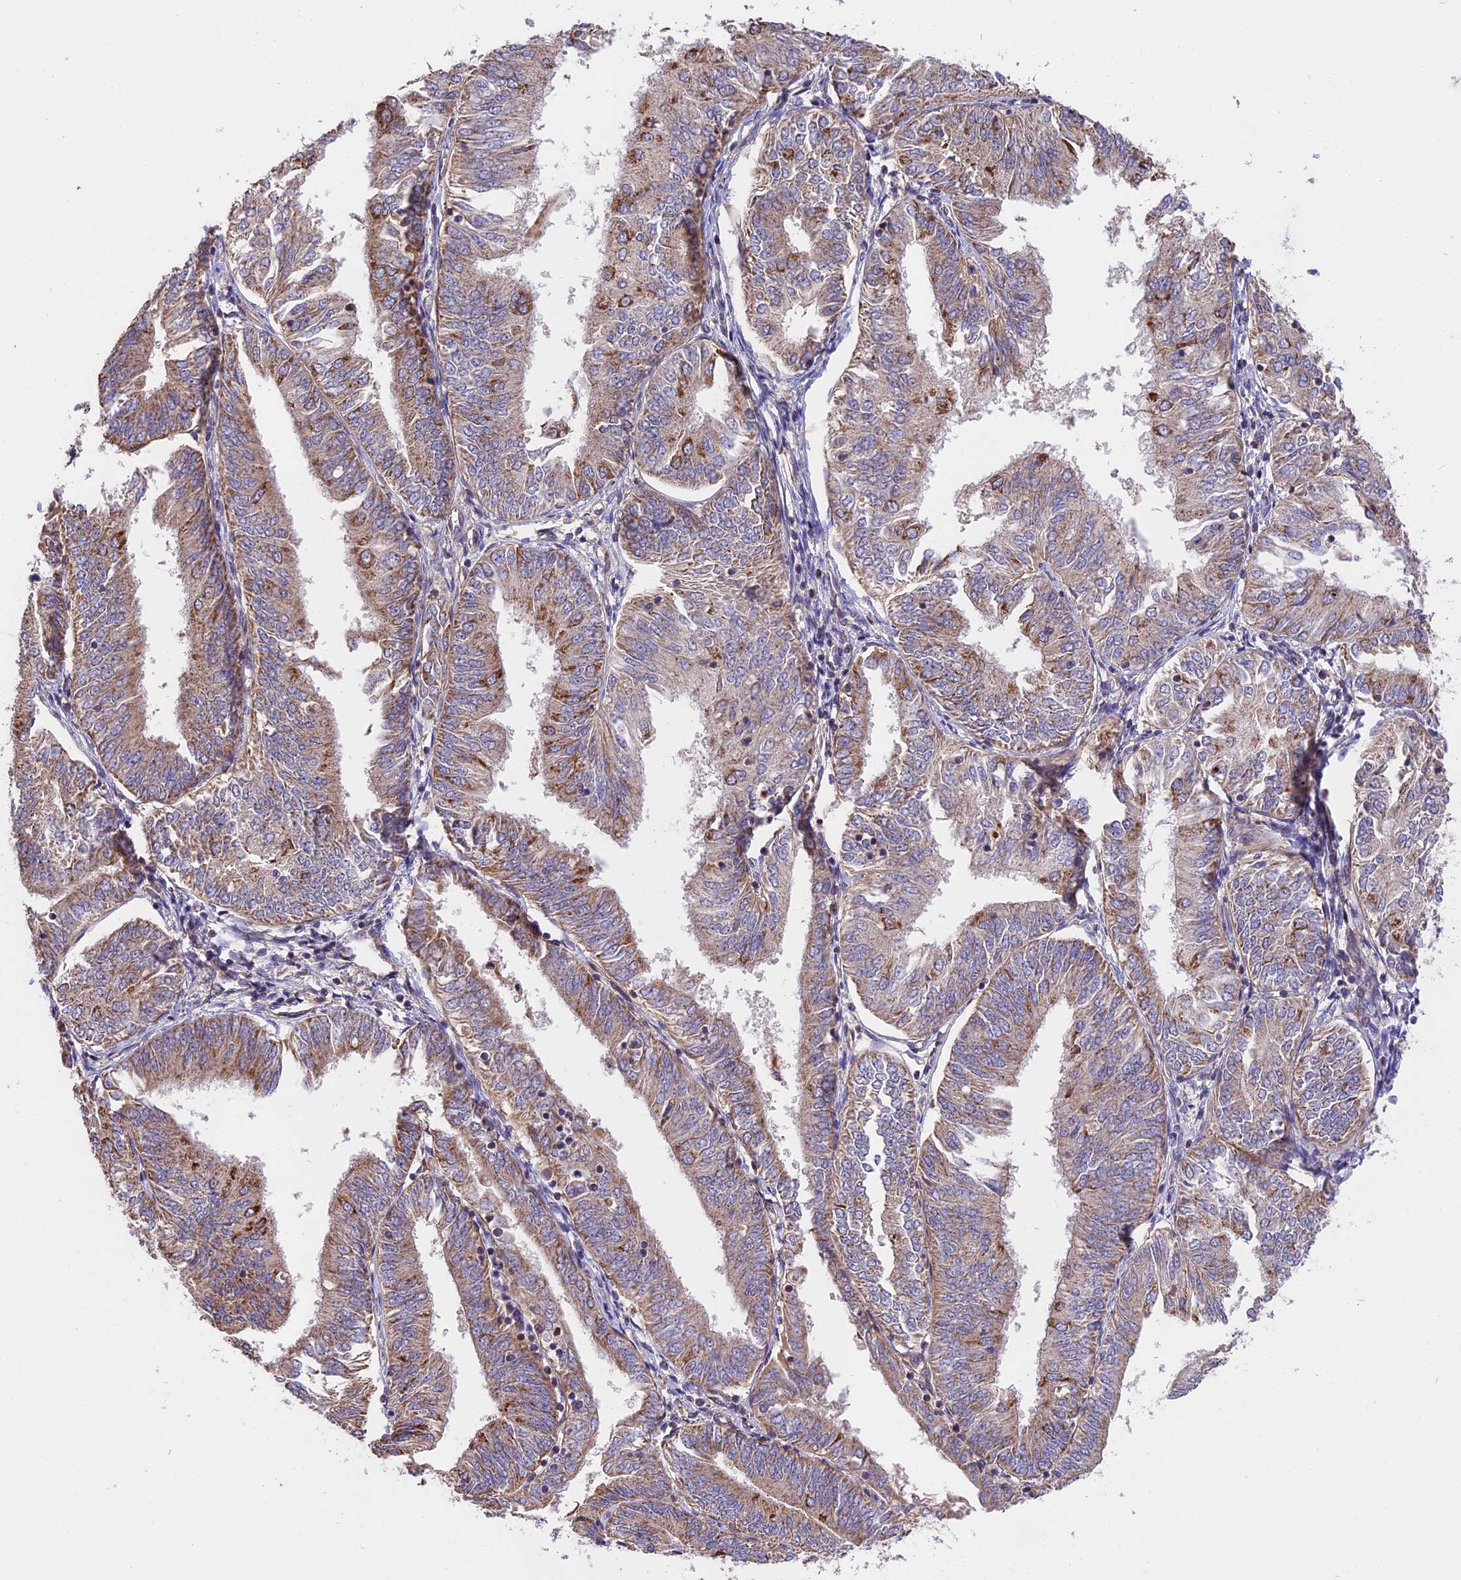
{"staining": {"intensity": "moderate", "quantity": "25%-75%", "location": "cytoplasmic/membranous"}, "tissue": "endometrial cancer", "cell_type": "Tumor cells", "image_type": "cancer", "snomed": [{"axis": "morphology", "description": "Adenocarcinoma, NOS"}, {"axis": "topography", "description": "Endometrium"}], "caption": "Protein expression analysis of endometrial adenocarcinoma displays moderate cytoplasmic/membranous staining in about 25%-75% of tumor cells. The staining was performed using DAB (3,3'-diaminobenzidine), with brown indicating positive protein expression. Nuclei are stained blue with hematoxylin.", "gene": "RERGL", "patient": {"sex": "female", "age": 58}}